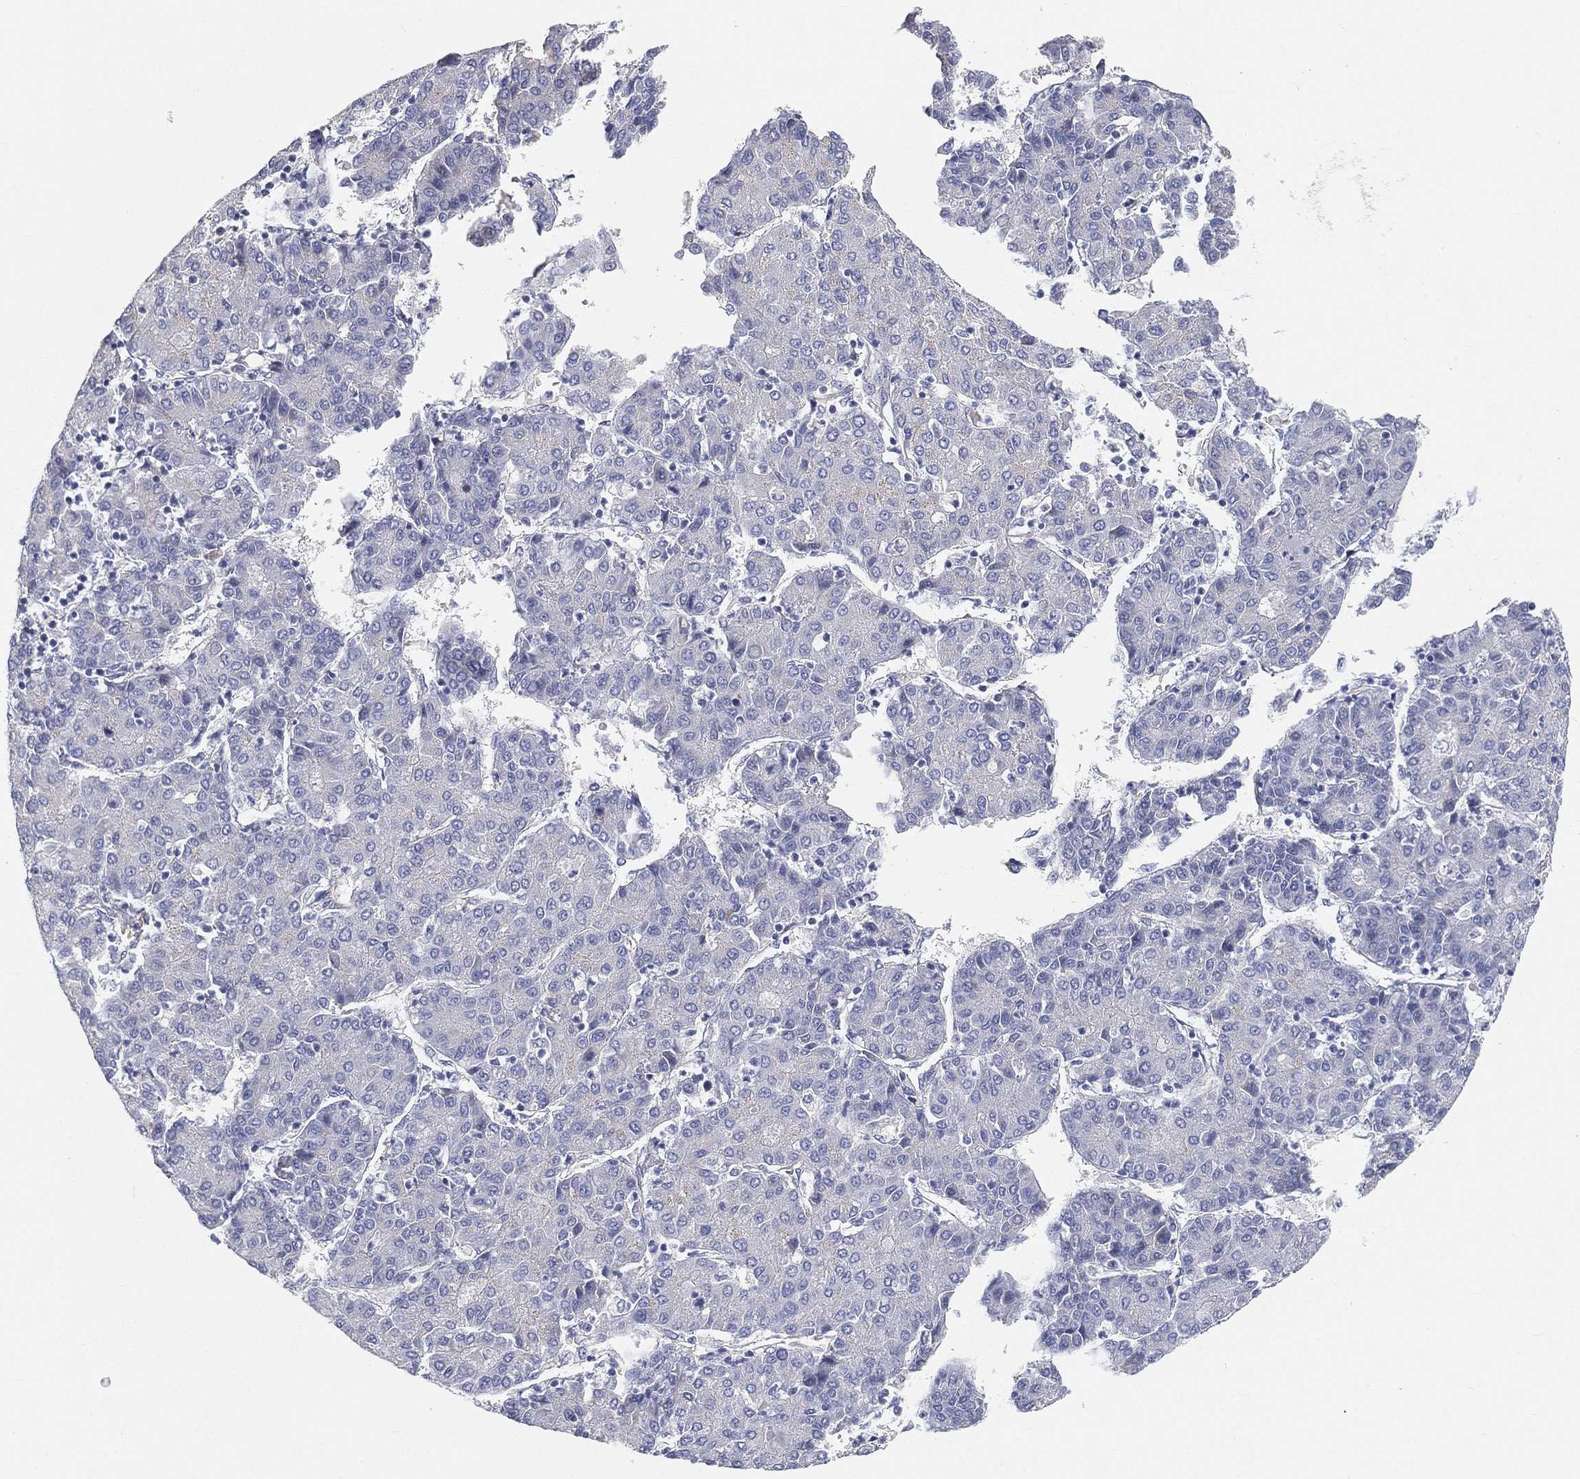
{"staining": {"intensity": "negative", "quantity": "none", "location": "none"}, "tissue": "liver cancer", "cell_type": "Tumor cells", "image_type": "cancer", "snomed": [{"axis": "morphology", "description": "Carcinoma, Hepatocellular, NOS"}, {"axis": "topography", "description": "Liver"}], "caption": "Tumor cells show no significant protein expression in hepatocellular carcinoma (liver). (Brightfield microscopy of DAB immunohistochemistry at high magnification).", "gene": "TMEM25", "patient": {"sex": "male", "age": 65}}